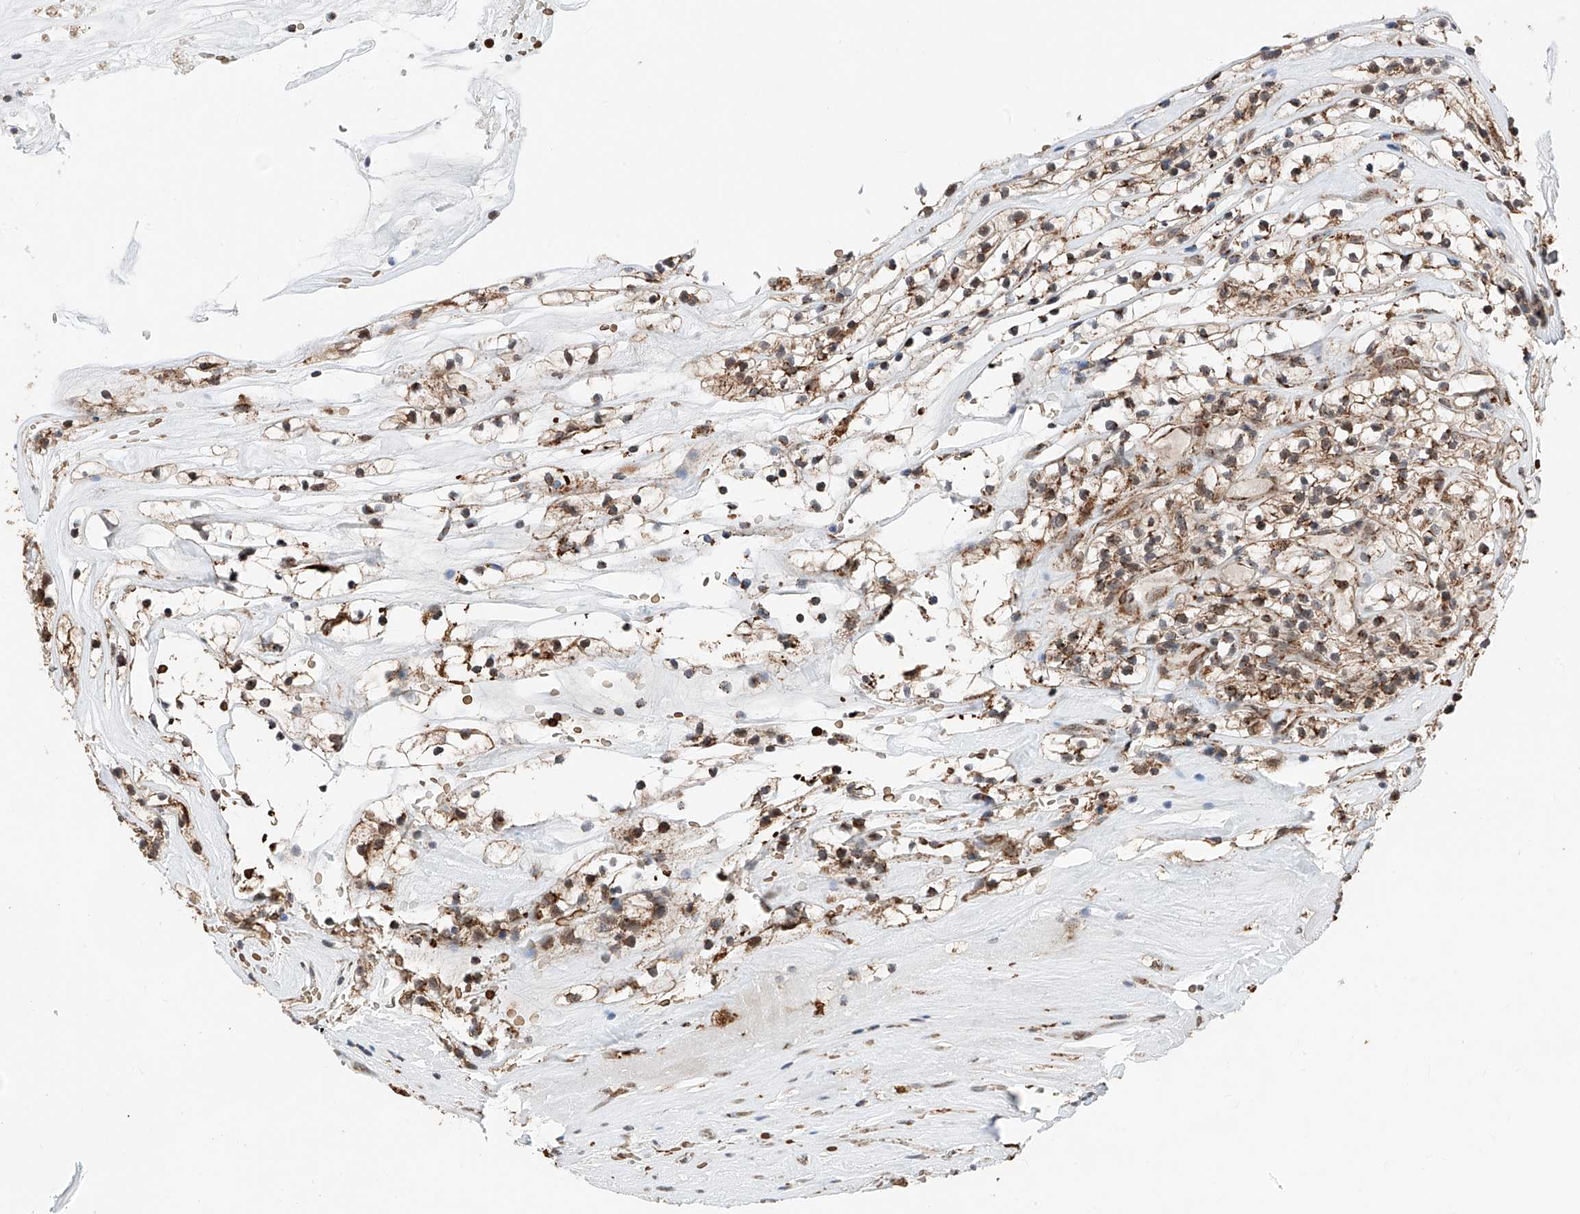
{"staining": {"intensity": "moderate", "quantity": ">75%", "location": "cytoplasmic/membranous"}, "tissue": "renal cancer", "cell_type": "Tumor cells", "image_type": "cancer", "snomed": [{"axis": "morphology", "description": "Adenocarcinoma, NOS"}, {"axis": "topography", "description": "Kidney"}], "caption": "Tumor cells show medium levels of moderate cytoplasmic/membranous positivity in about >75% of cells in human renal cancer (adenocarcinoma).", "gene": "ZSCAN29", "patient": {"sex": "female", "age": 57}}